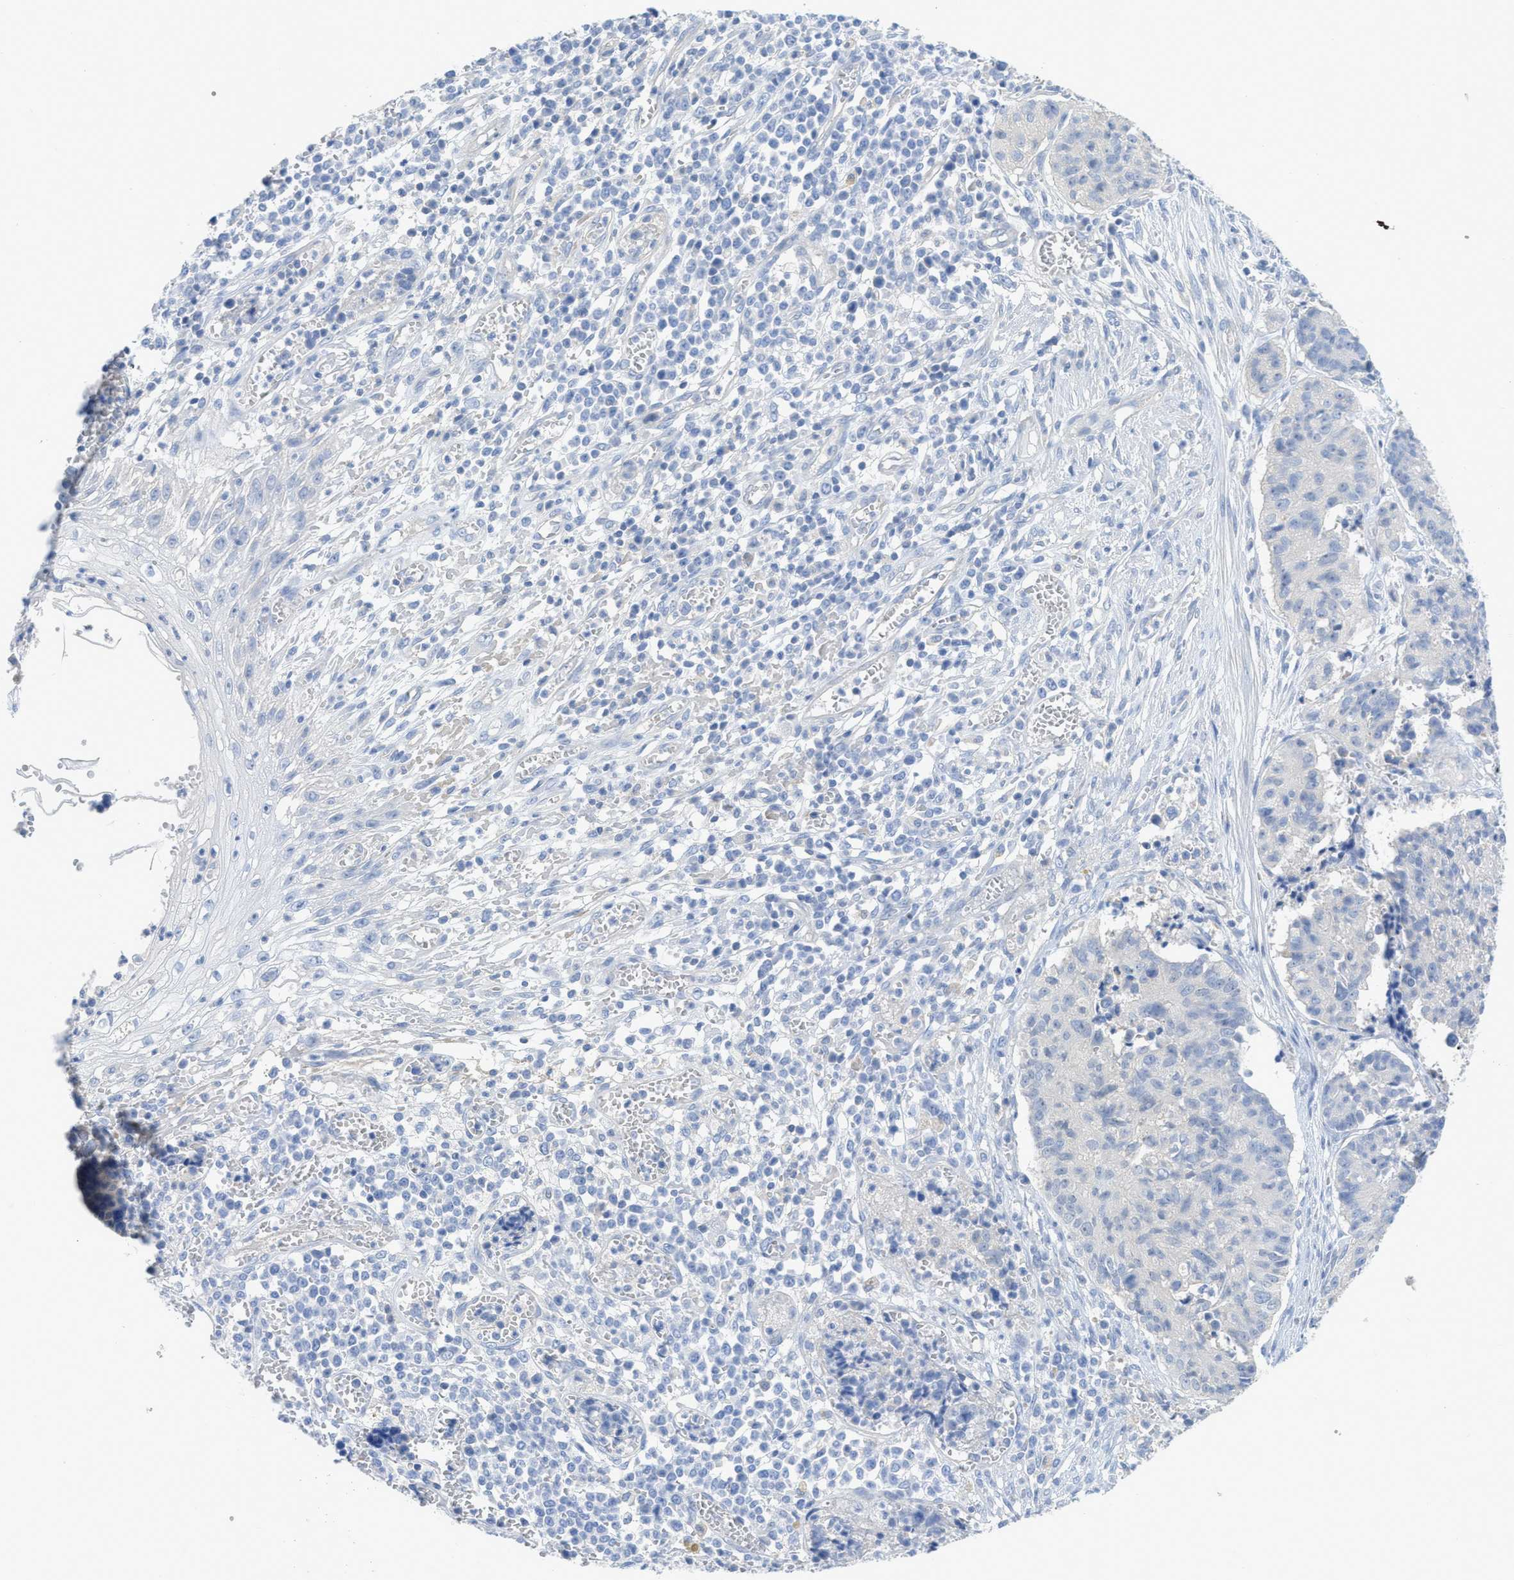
{"staining": {"intensity": "negative", "quantity": "none", "location": "none"}, "tissue": "cervical cancer", "cell_type": "Tumor cells", "image_type": "cancer", "snomed": [{"axis": "morphology", "description": "Squamous cell carcinoma, NOS"}, {"axis": "topography", "description": "Cervix"}], "caption": "Immunohistochemical staining of human cervical squamous cell carcinoma displays no significant positivity in tumor cells.", "gene": "MYL3", "patient": {"sex": "female", "age": 35}}